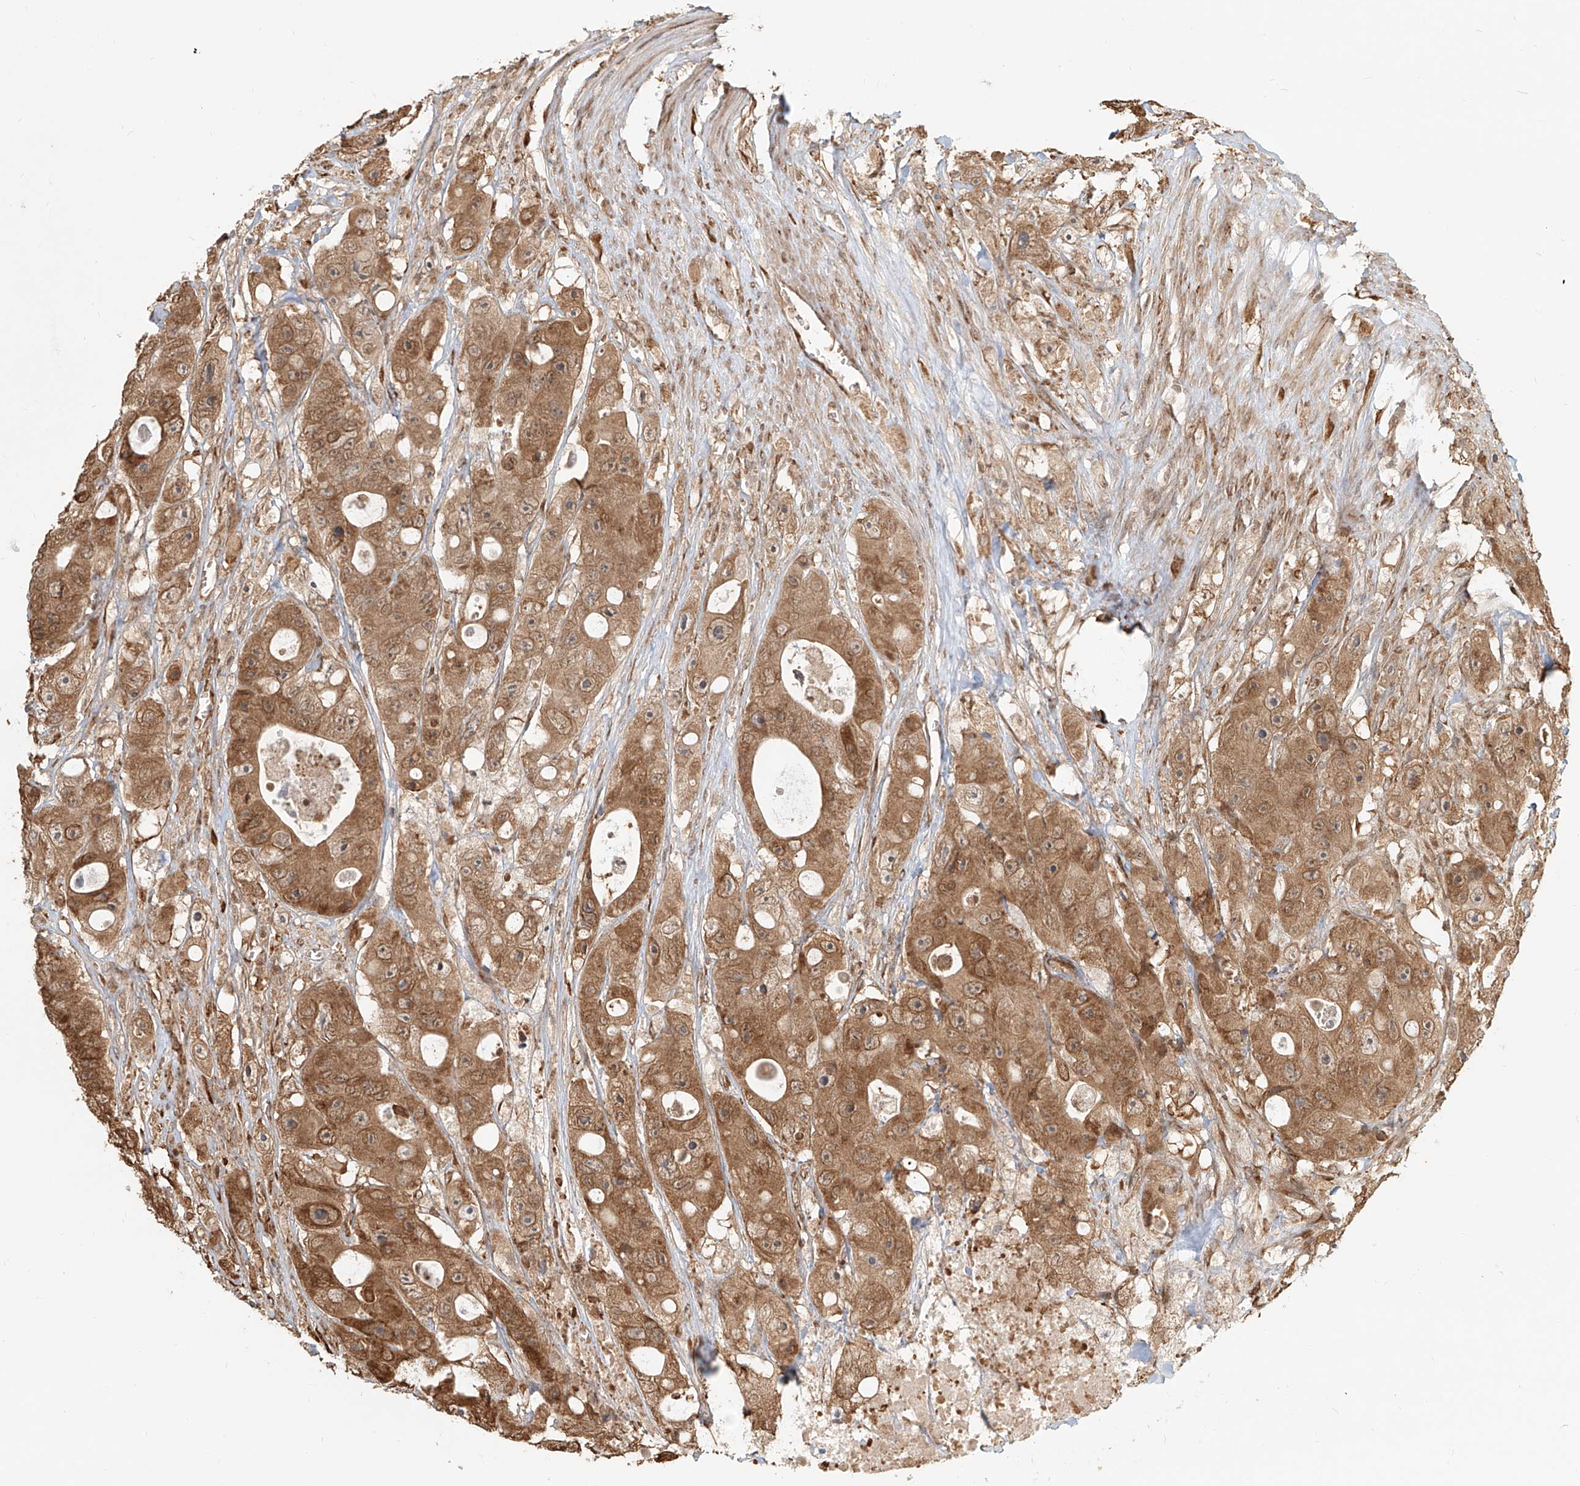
{"staining": {"intensity": "moderate", "quantity": ">75%", "location": "cytoplasmic/membranous"}, "tissue": "colorectal cancer", "cell_type": "Tumor cells", "image_type": "cancer", "snomed": [{"axis": "morphology", "description": "Adenocarcinoma, NOS"}, {"axis": "topography", "description": "Colon"}], "caption": "Colorectal cancer was stained to show a protein in brown. There is medium levels of moderate cytoplasmic/membranous staining in about >75% of tumor cells.", "gene": "UBE2K", "patient": {"sex": "female", "age": 46}}